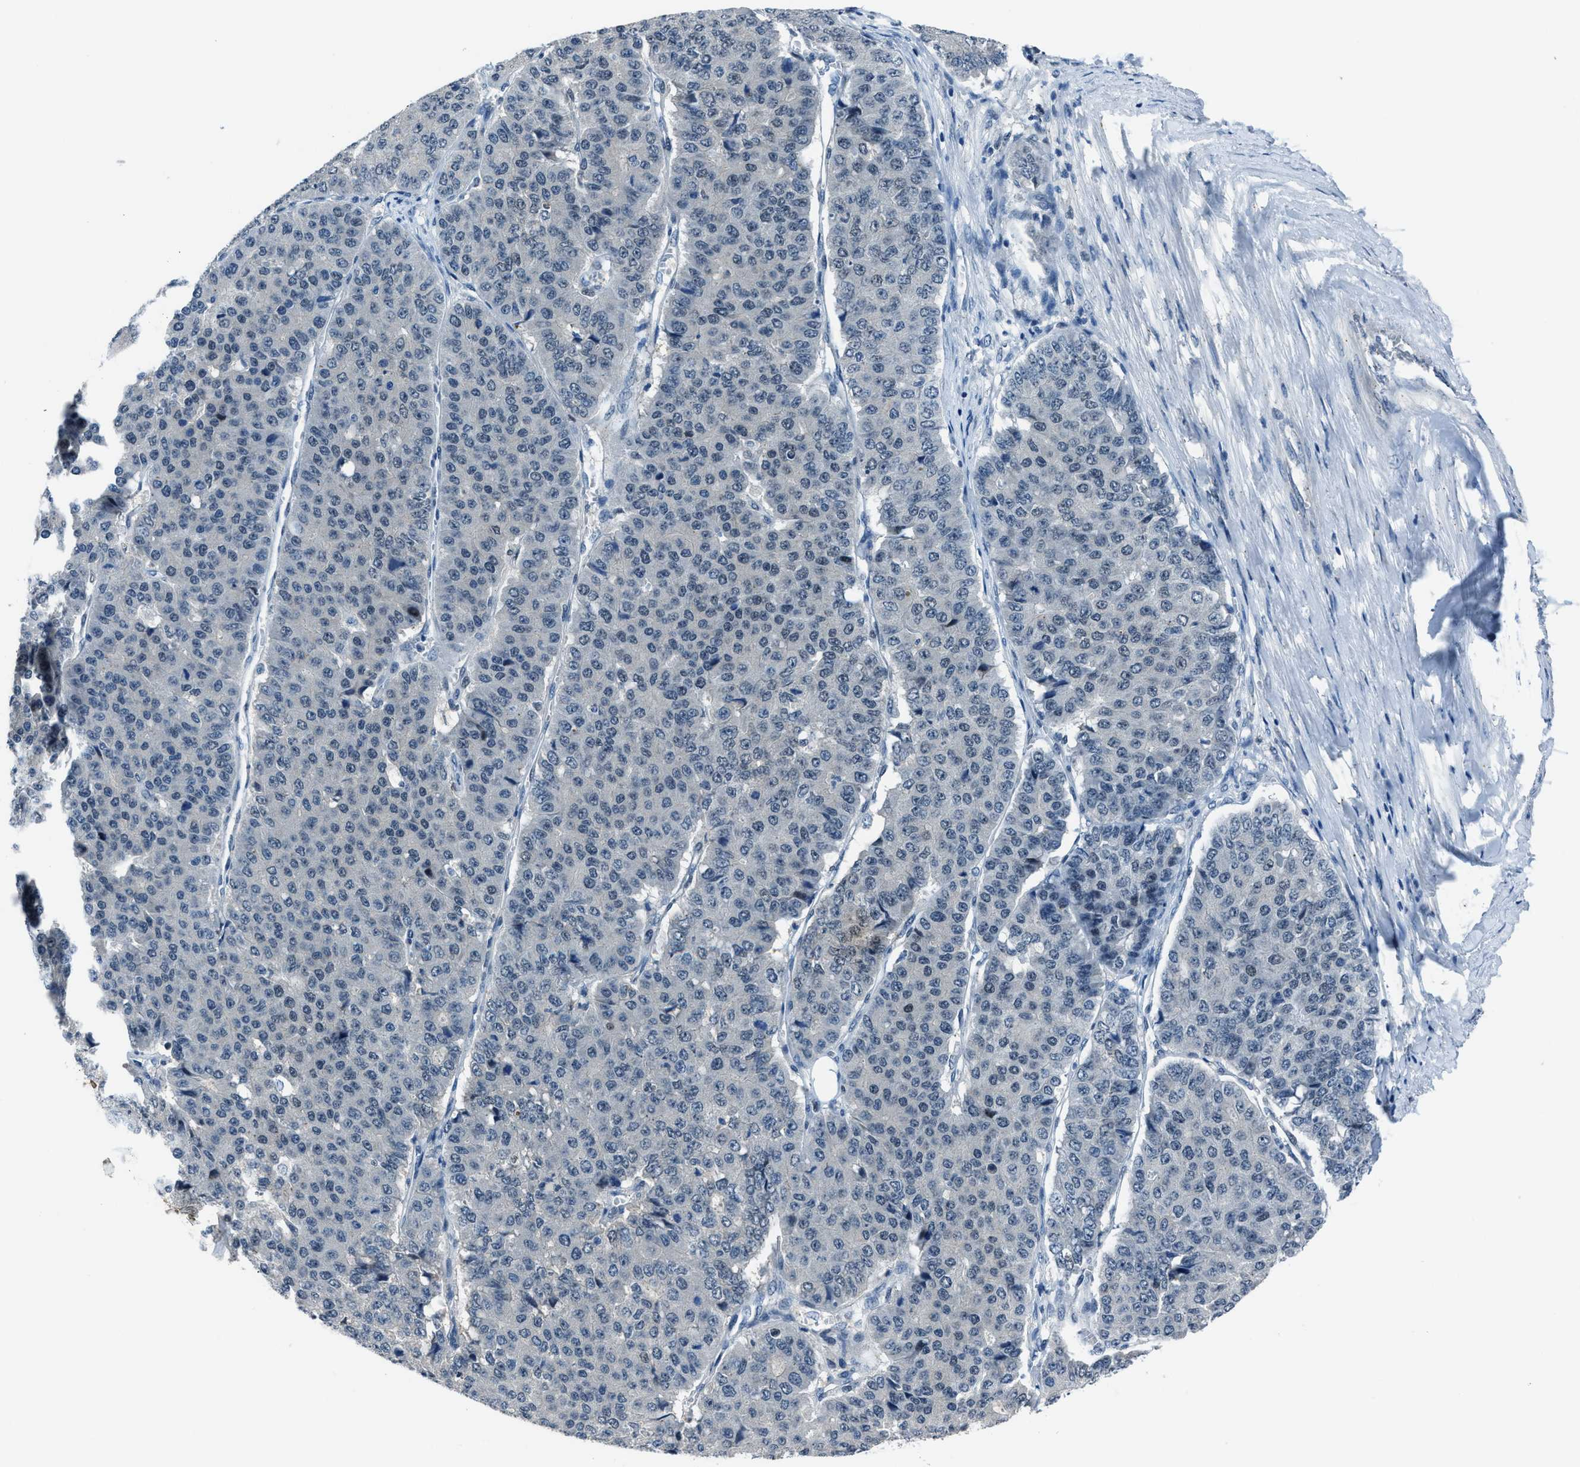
{"staining": {"intensity": "negative", "quantity": "none", "location": "none"}, "tissue": "pancreatic cancer", "cell_type": "Tumor cells", "image_type": "cancer", "snomed": [{"axis": "morphology", "description": "Adenocarcinoma, NOS"}, {"axis": "topography", "description": "Pancreas"}], "caption": "Adenocarcinoma (pancreatic) was stained to show a protein in brown. There is no significant positivity in tumor cells. (DAB immunohistochemistry with hematoxylin counter stain).", "gene": "DUSP19", "patient": {"sex": "male", "age": 50}}